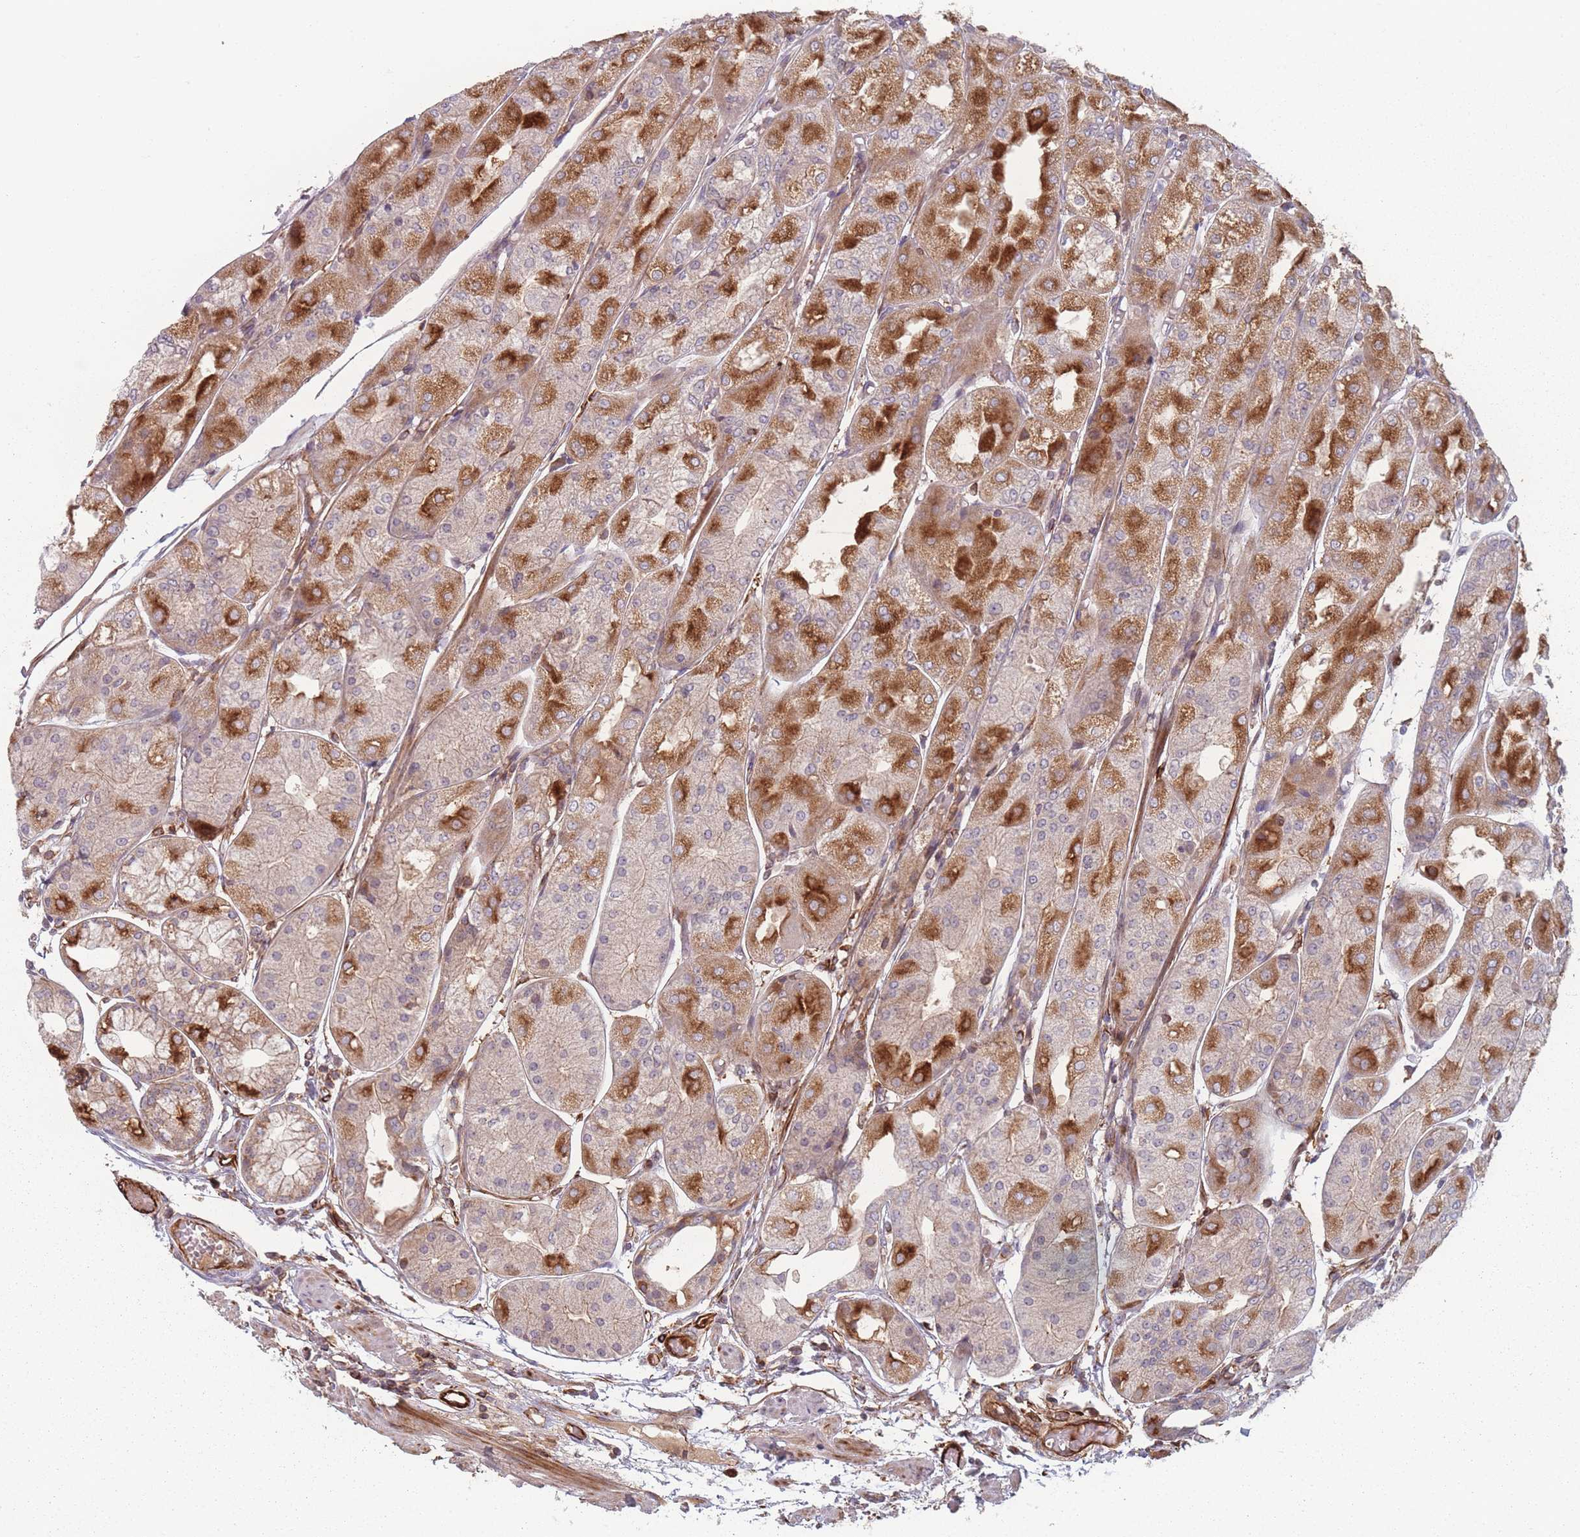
{"staining": {"intensity": "strong", "quantity": "25%-75%", "location": "cytoplasmic/membranous"}, "tissue": "stomach", "cell_type": "Glandular cells", "image_type": "normal", "snomed": [{"axis": "morphology", "description": "Normal tissue, NOS"}, {"axis": "topography", "description": "Stomach, upper"}], "caption": "Protein staining of unremarkable stomach shows strong cytoplasmic/membranous positivity in approximately 25%-75% of glandular cells.", "gene": "EEF1AKMT2", "patient": {"sex": "male", "age": 72}}